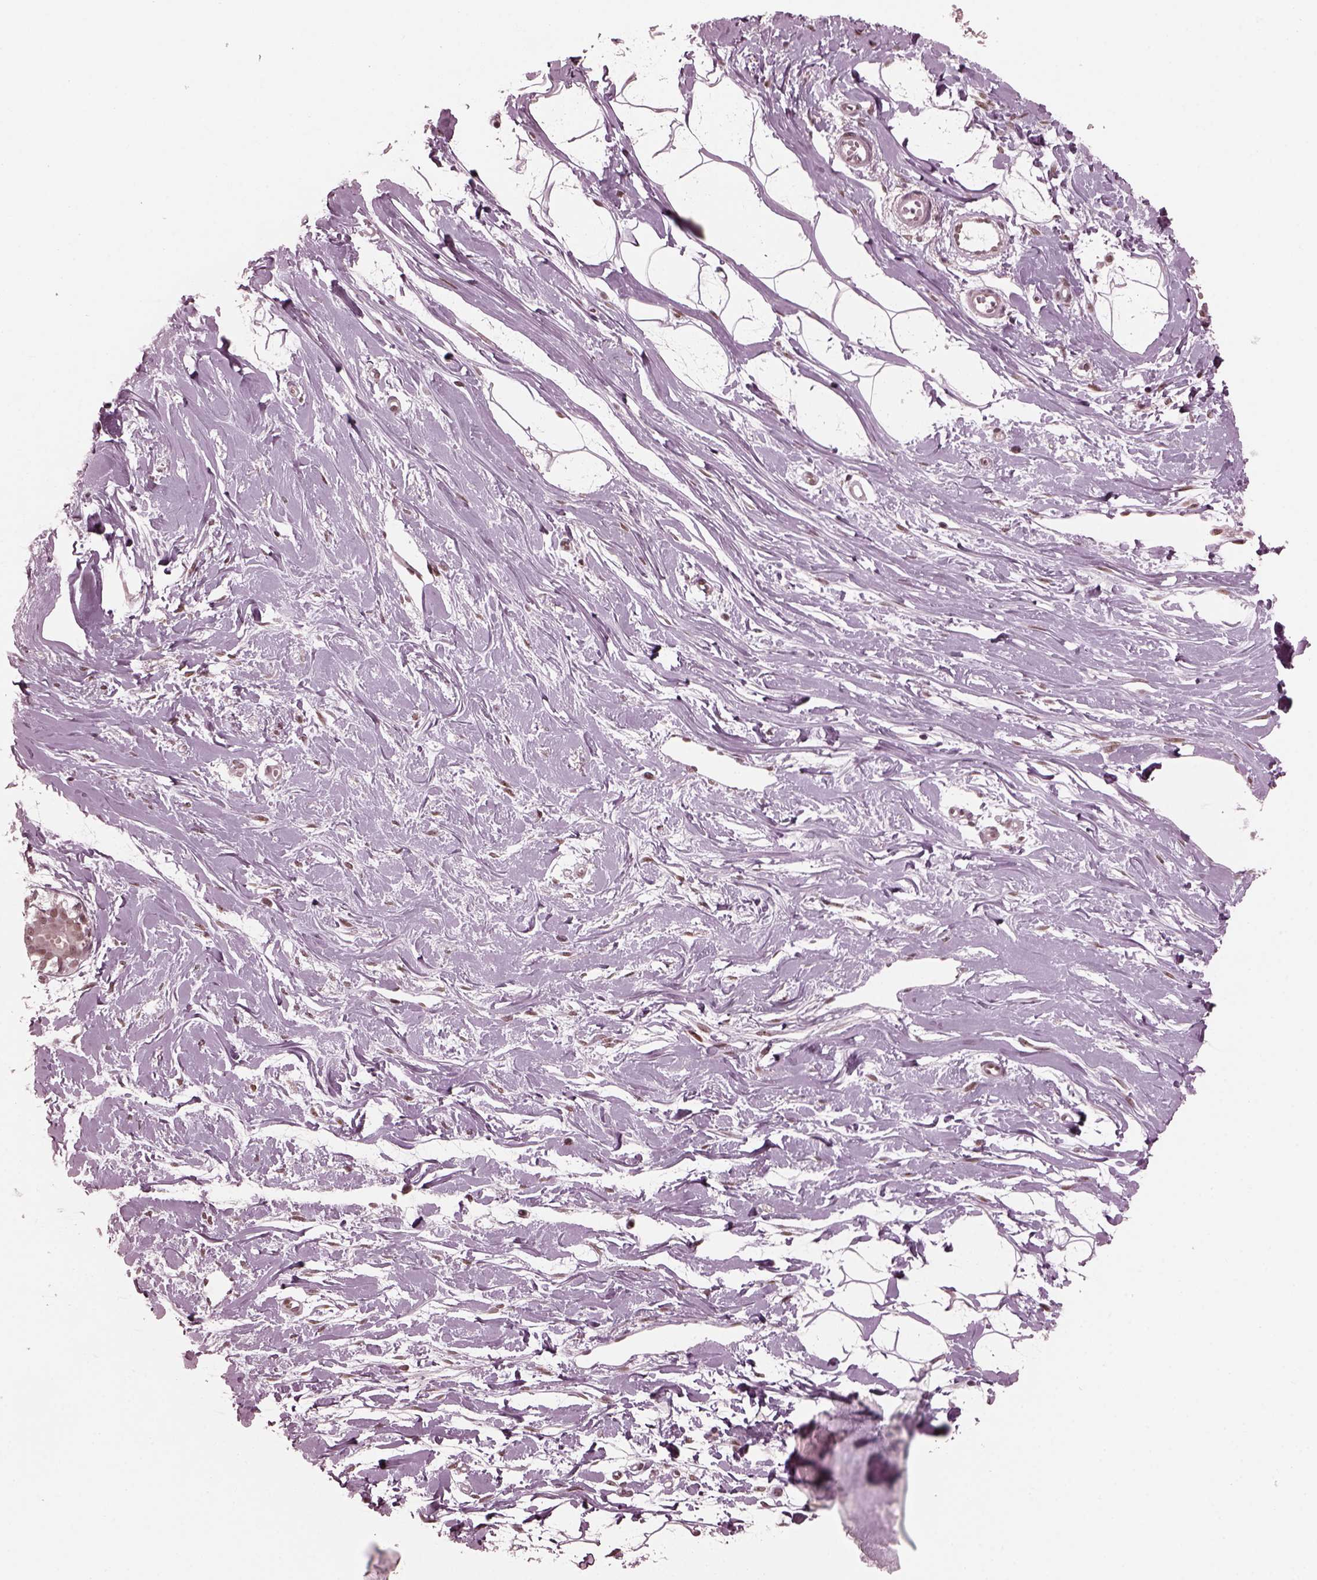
{"staining": {"intensity": "negative", "quantity": "none", "location": "none"}, "tissue": "breast", "cell_type": "Adipocytes", "image_type": "normal", "snomed": [{"axis": "morphology", "description": "Normal tissue, NOS"}, {"axis": "topography", "description": "Breast"}], "caption": "This is an immunohistochemistry image of benign human breast. There is no positivity in adipocytes.", "gene": "TRIB3", "patient": {"sex": "female", "age": 49}}